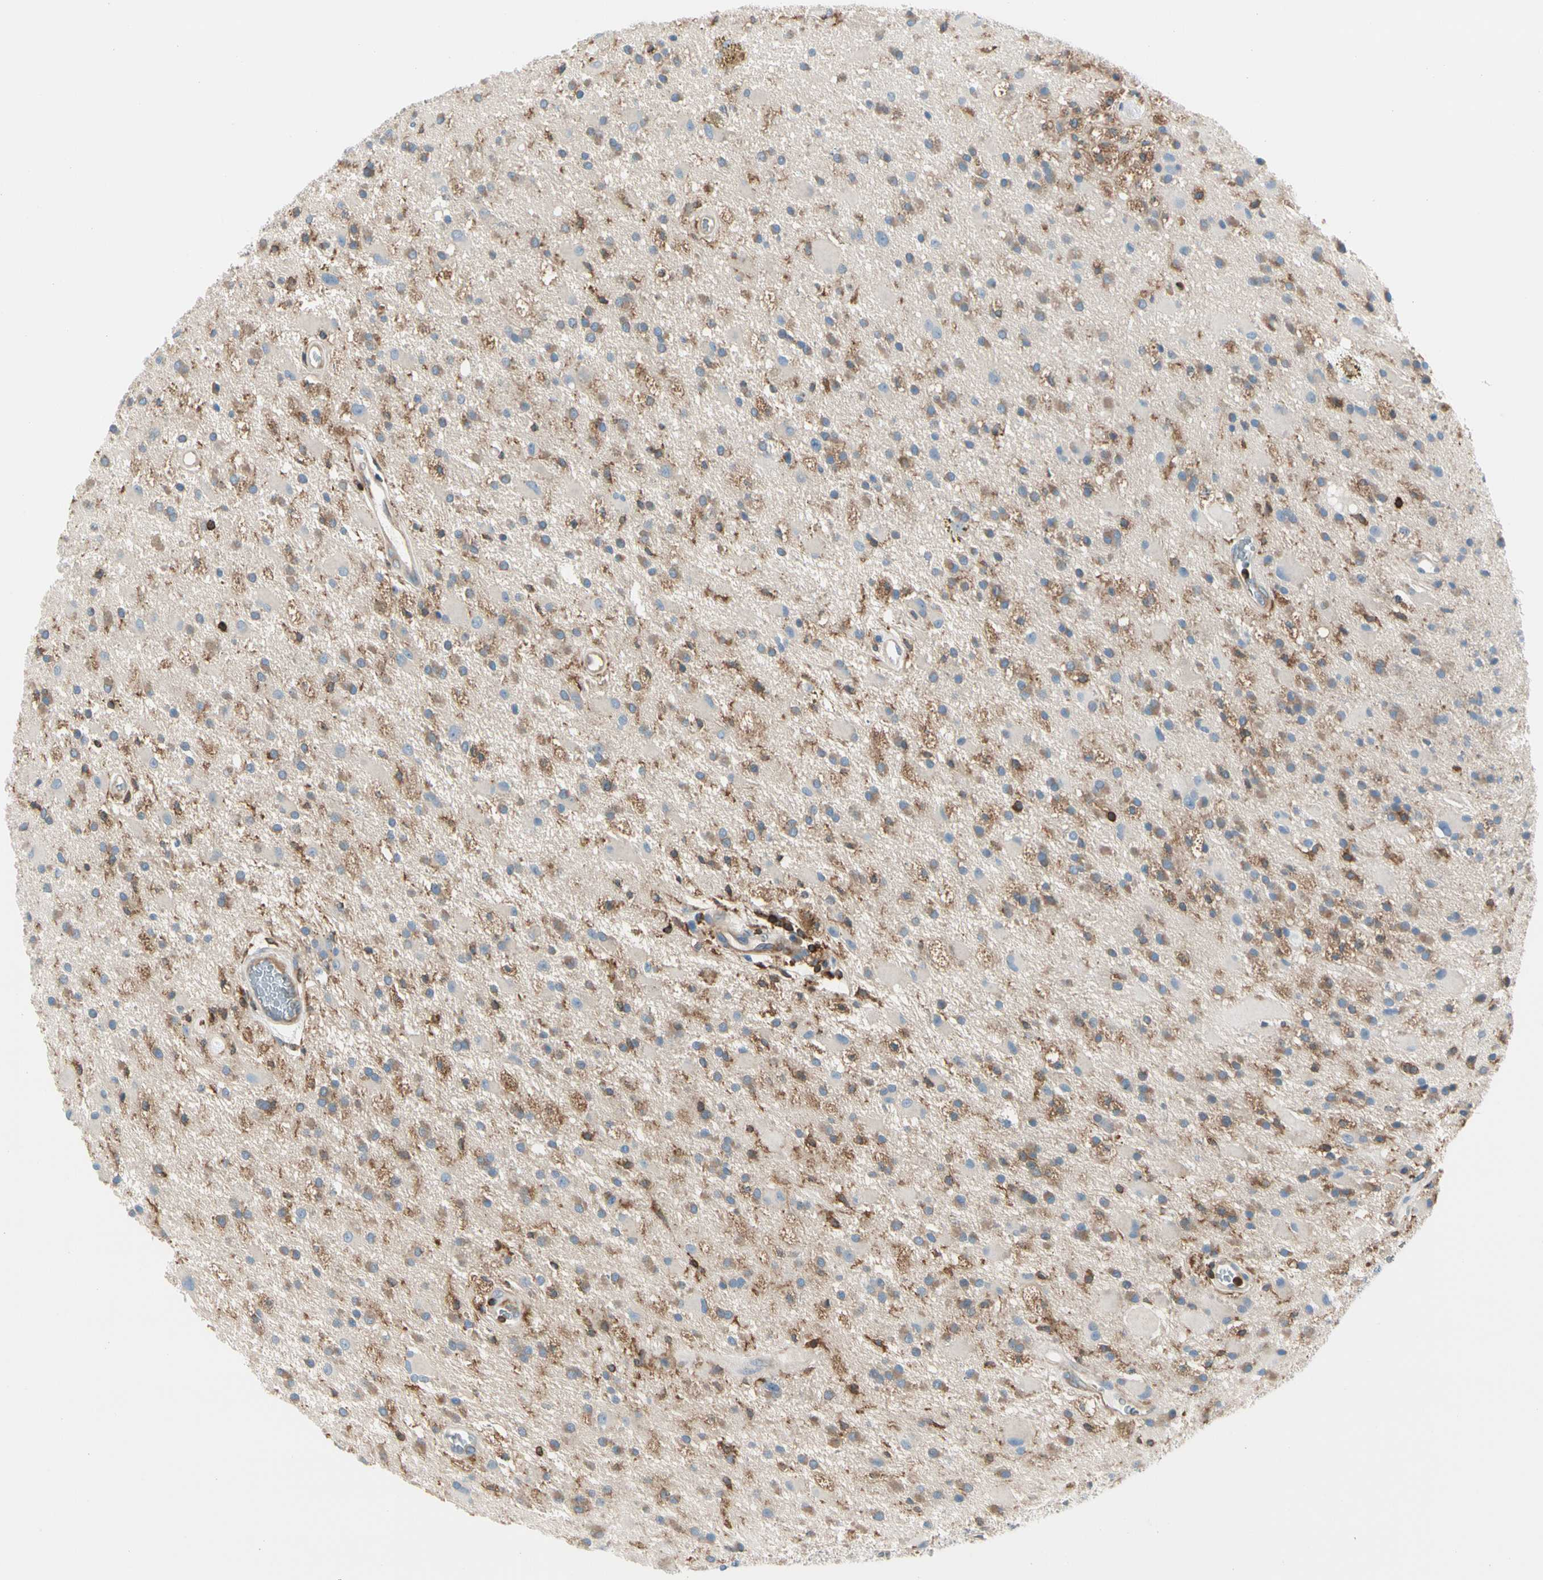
{"staining": {"intensity": "moderate", "quantity": "25%-75%", "location": "cytoplasmic/membranous"}, "tissue": "glioma", "cell_type": "Tumor cells", "image_type": "cancer", "snomed": [{"axis": "morphology", "description": "Glioma, malignant, Low grade"}, {"axis": "topography", "description": "Brain"}], "caption": "Moderate cytoplasmic/membranous expression is present in about 25%-75% of tumor cells in glioma.", "gene": "CAPZA2", "patient": {"sex": "male", "age": 58}}